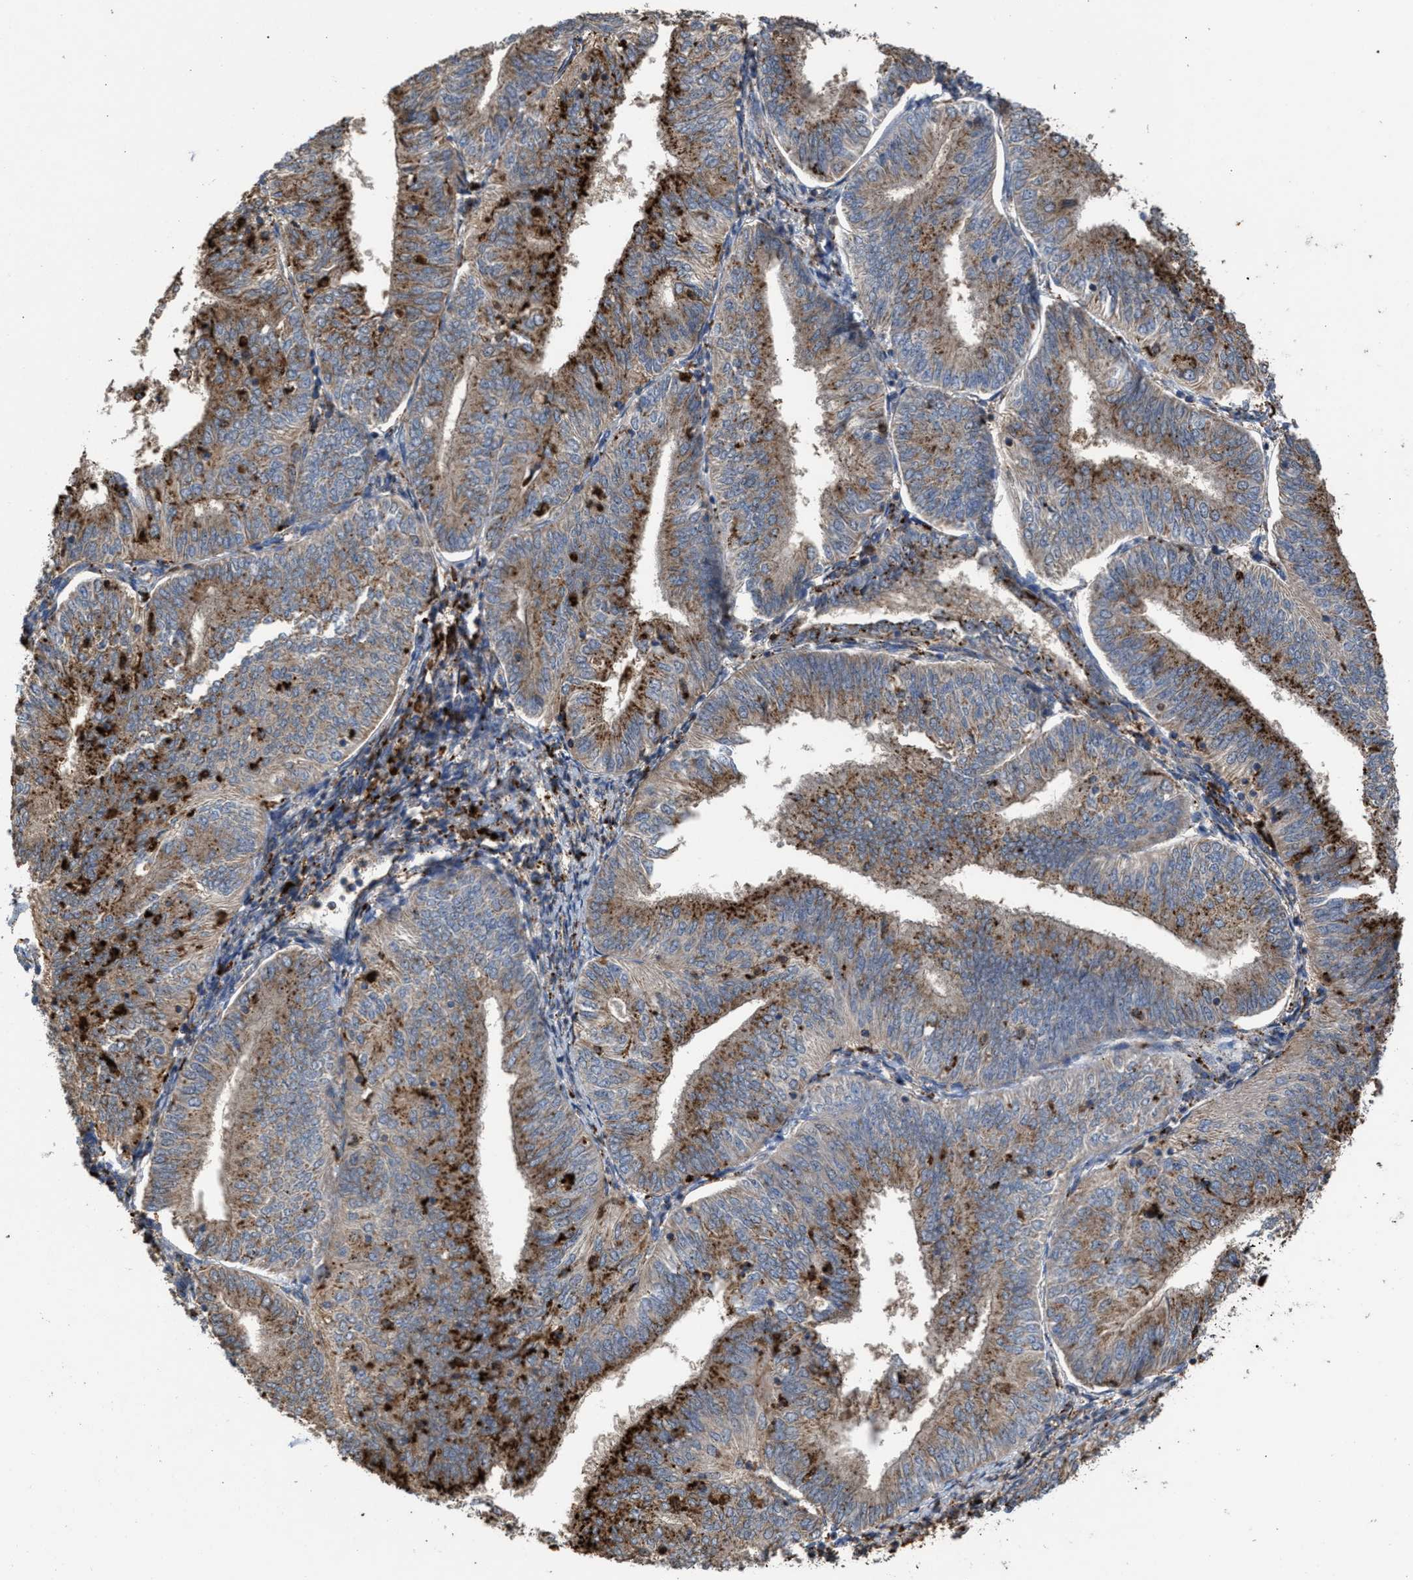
{"staining": {"intensity": "moderate", "quantity": ">75%", "location": "cytoplasmic/membranous"}, "tissue": "endometrial cancer", "cell_type": "Tumor cells", "image_type": "cancer", "snomed": [{"axis": "morphology", "description": "Adenocarcinoma, NOS"}, {"axis": "topography", "description": "Endometrium"}], "caption": "The histopathology image displays a brown stain indicating the presence of a protein in the cytoplasmic/membranous of tumor cells in endometrial cancer.", "gene": "ELMO3", "patient": {"sex": "female", "age": 58}}